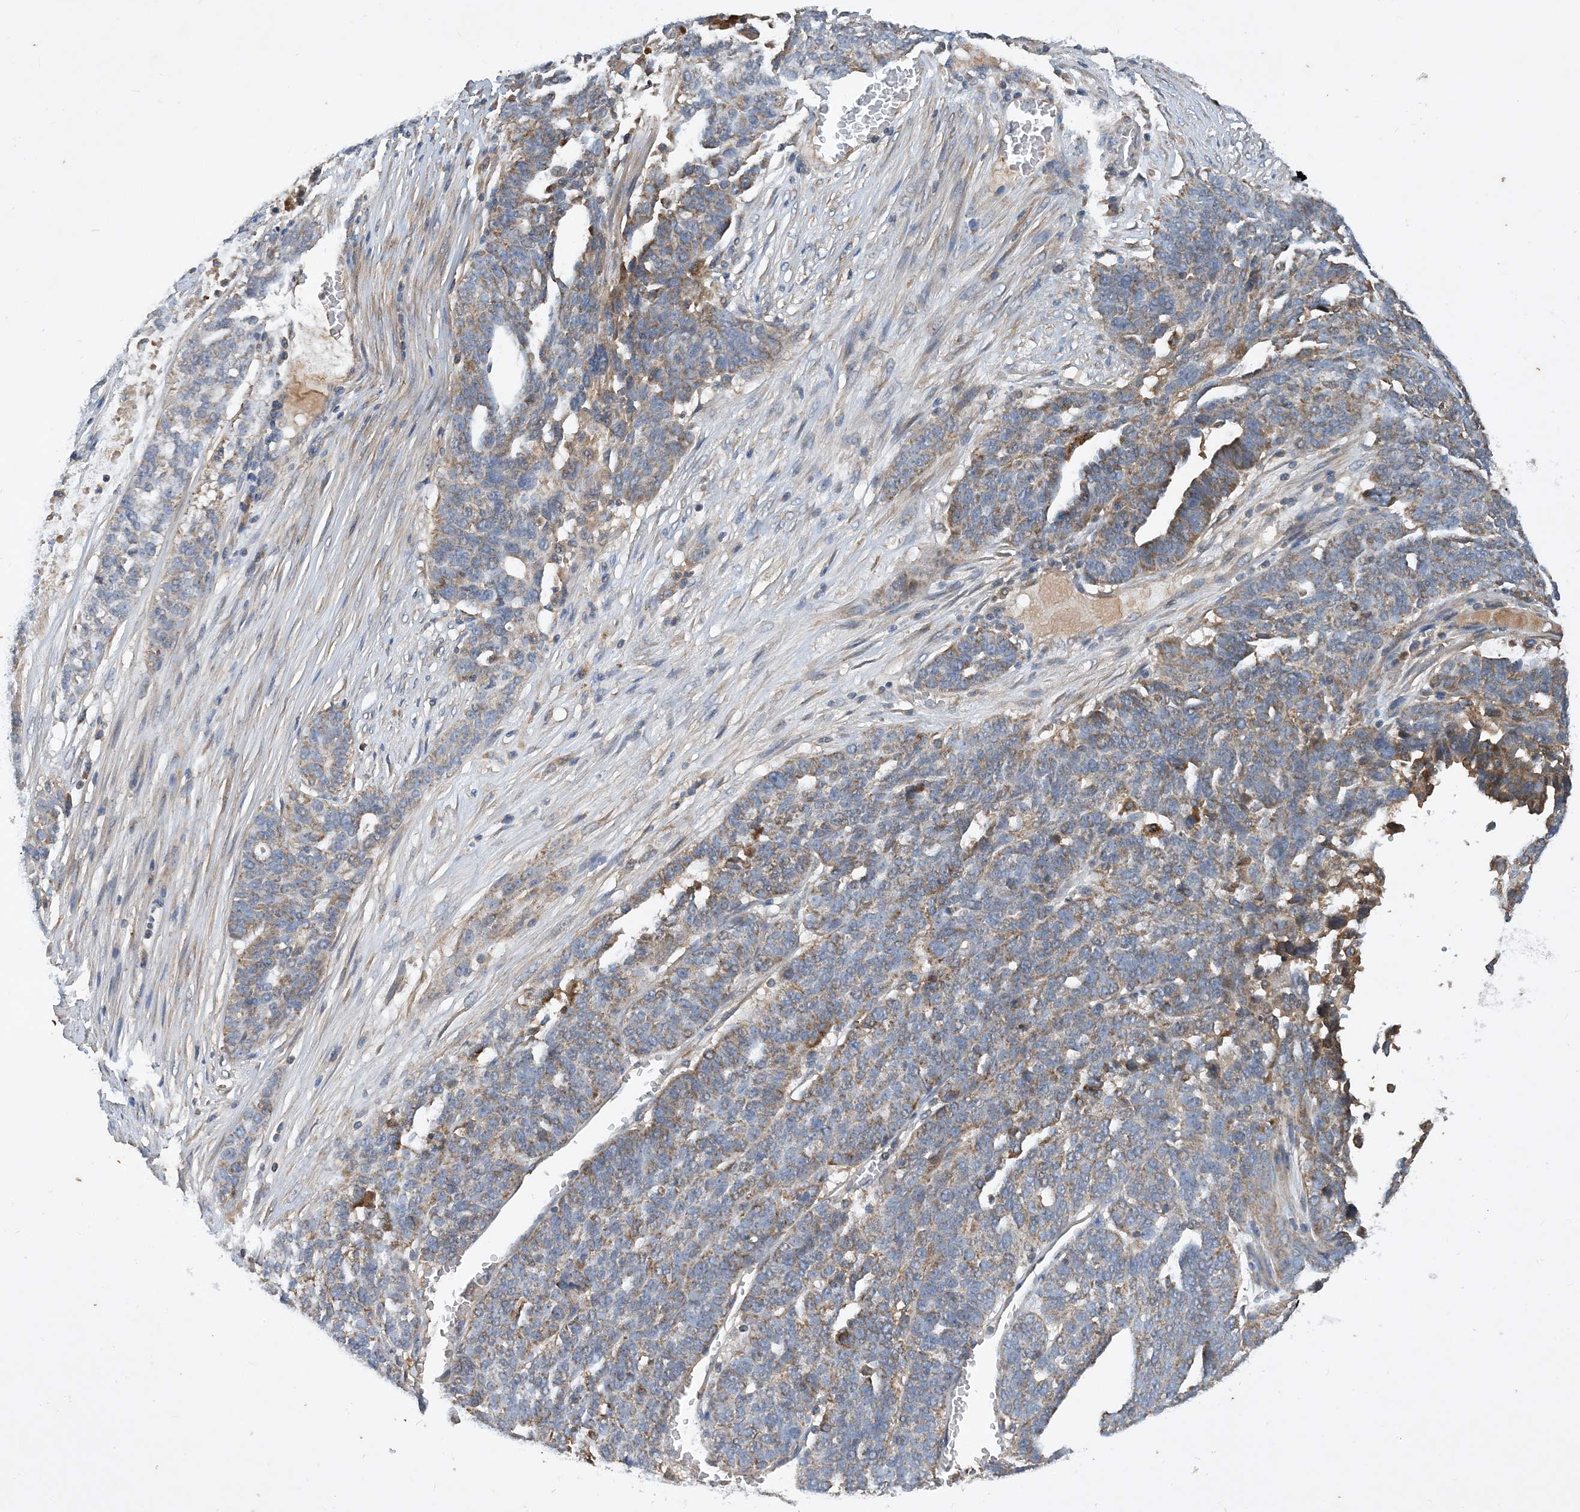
{"staining": {"intensity": "moderate", "quantity": "25%-75%", "location": "cytoplasmic/membranous"}, "tissue": "ovarian cancer", "cell_type": "Tumor cells", "image_type": "cancer", "snomed": [{"axis": "morphology", "description": "Cystadenocarcinoma, serous, NOS"}, {"axis": "topography", "description": "Ovary"}], "caption": "This histopathology image shows immunohistochemistry staining of ovarian cancer (serous cystadenocarcinoma), with medium moderate cytoplasmic/membranous positivity in about 25%-75% of tumor cells.", "gene": "STK19", "patient": {"sex": "female", "age": 59}}